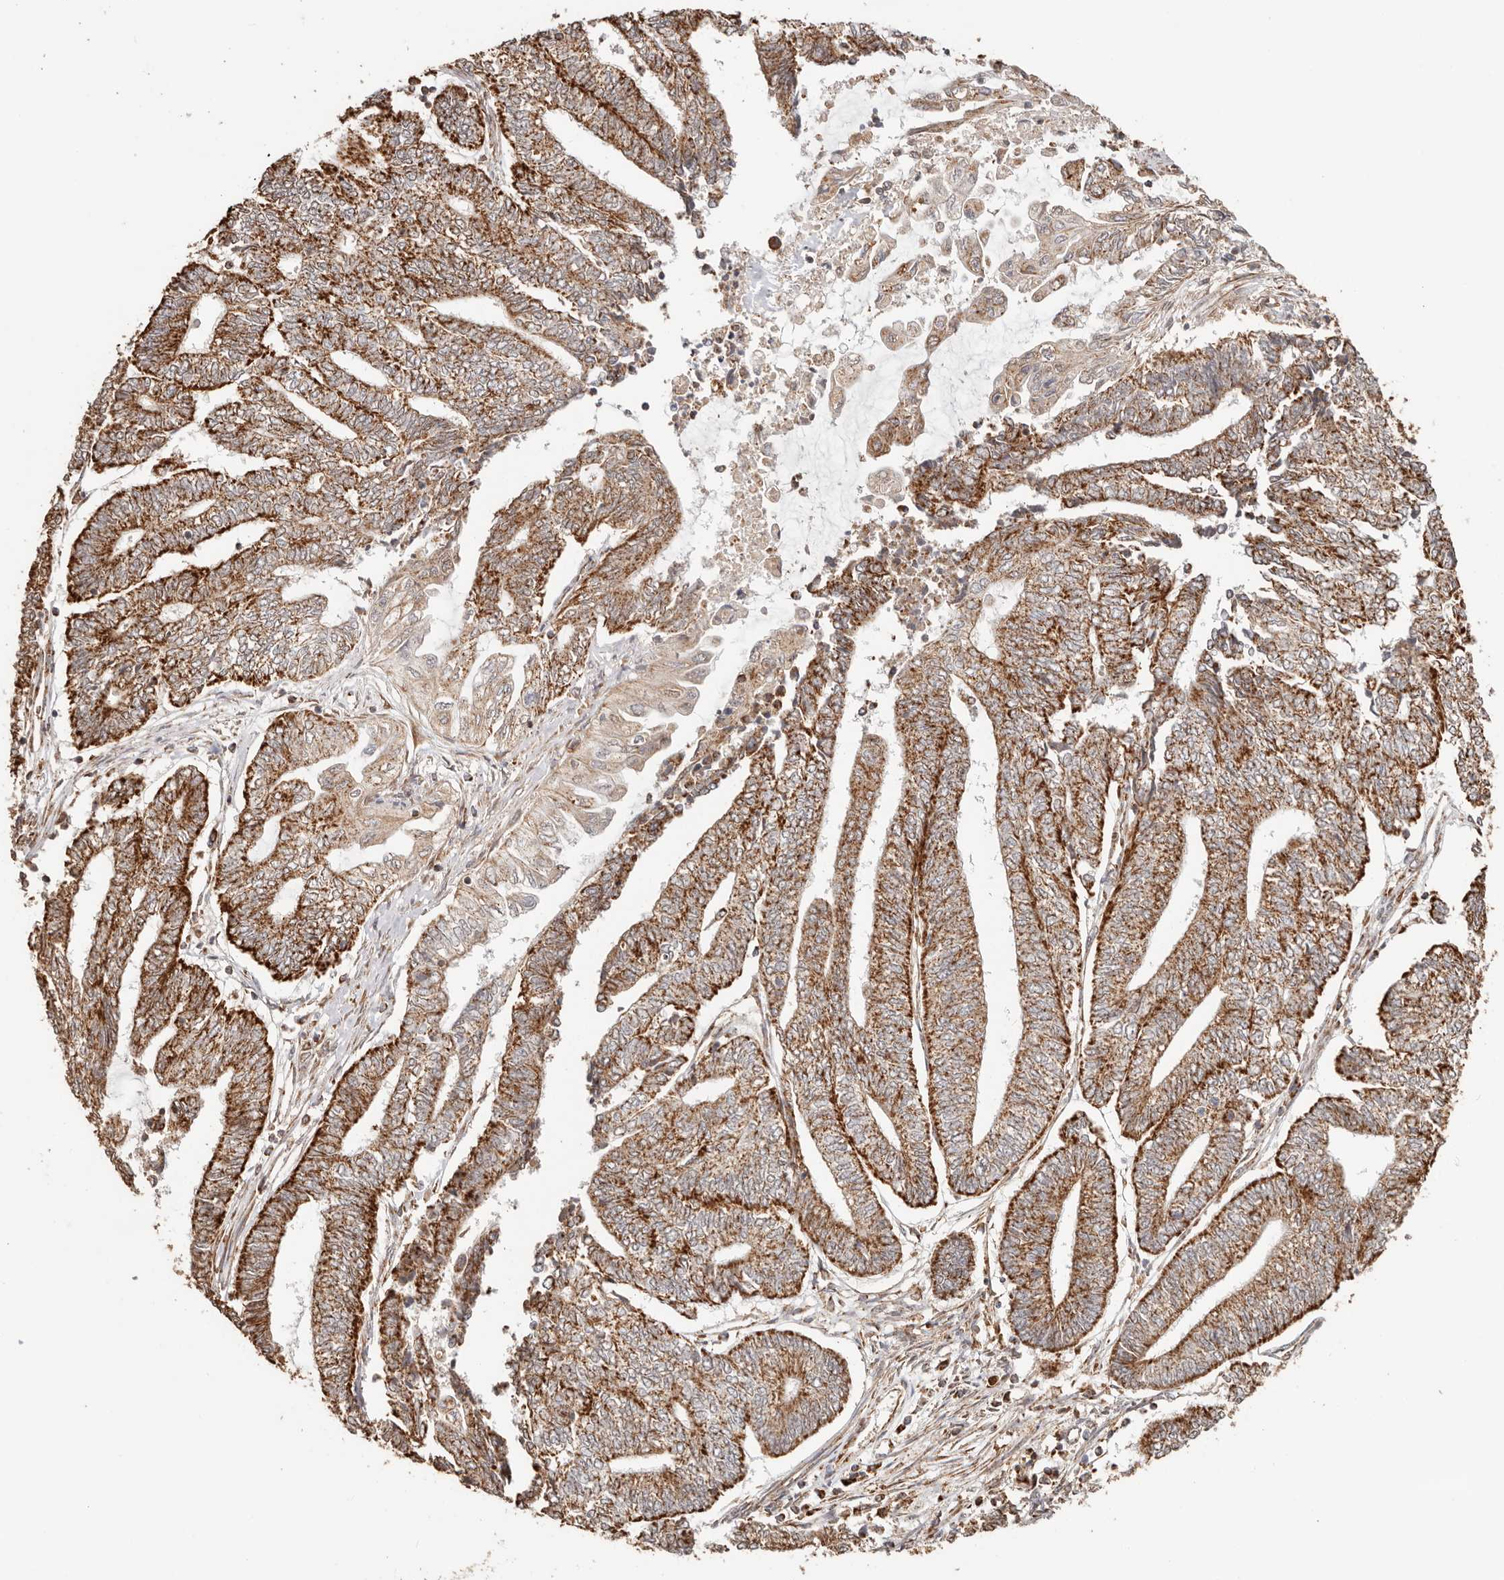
{"staining": {"intensity": "strong", "quantity": ">75%", "location": "cytoplasmic/membranous"}, "tissue": "endometrial cancer", "cell_type": "Tumor cells", "image_type": "cancer", "snomed": [{"axis": "morphology", "description": "Adenocarcinoma, NOS"}, {"axis": "topography", "description": "Uterus"}, {"axis": "topography", "description": "Endometrium"}], "caption": "A brown stain highlights strong cytoplasmic/membranous staining of a protein in human adenocarcinoma (endometrial) tumor cells.", "gene": "NDUFB11", "patient": {"sex": "female", "age": 70}}